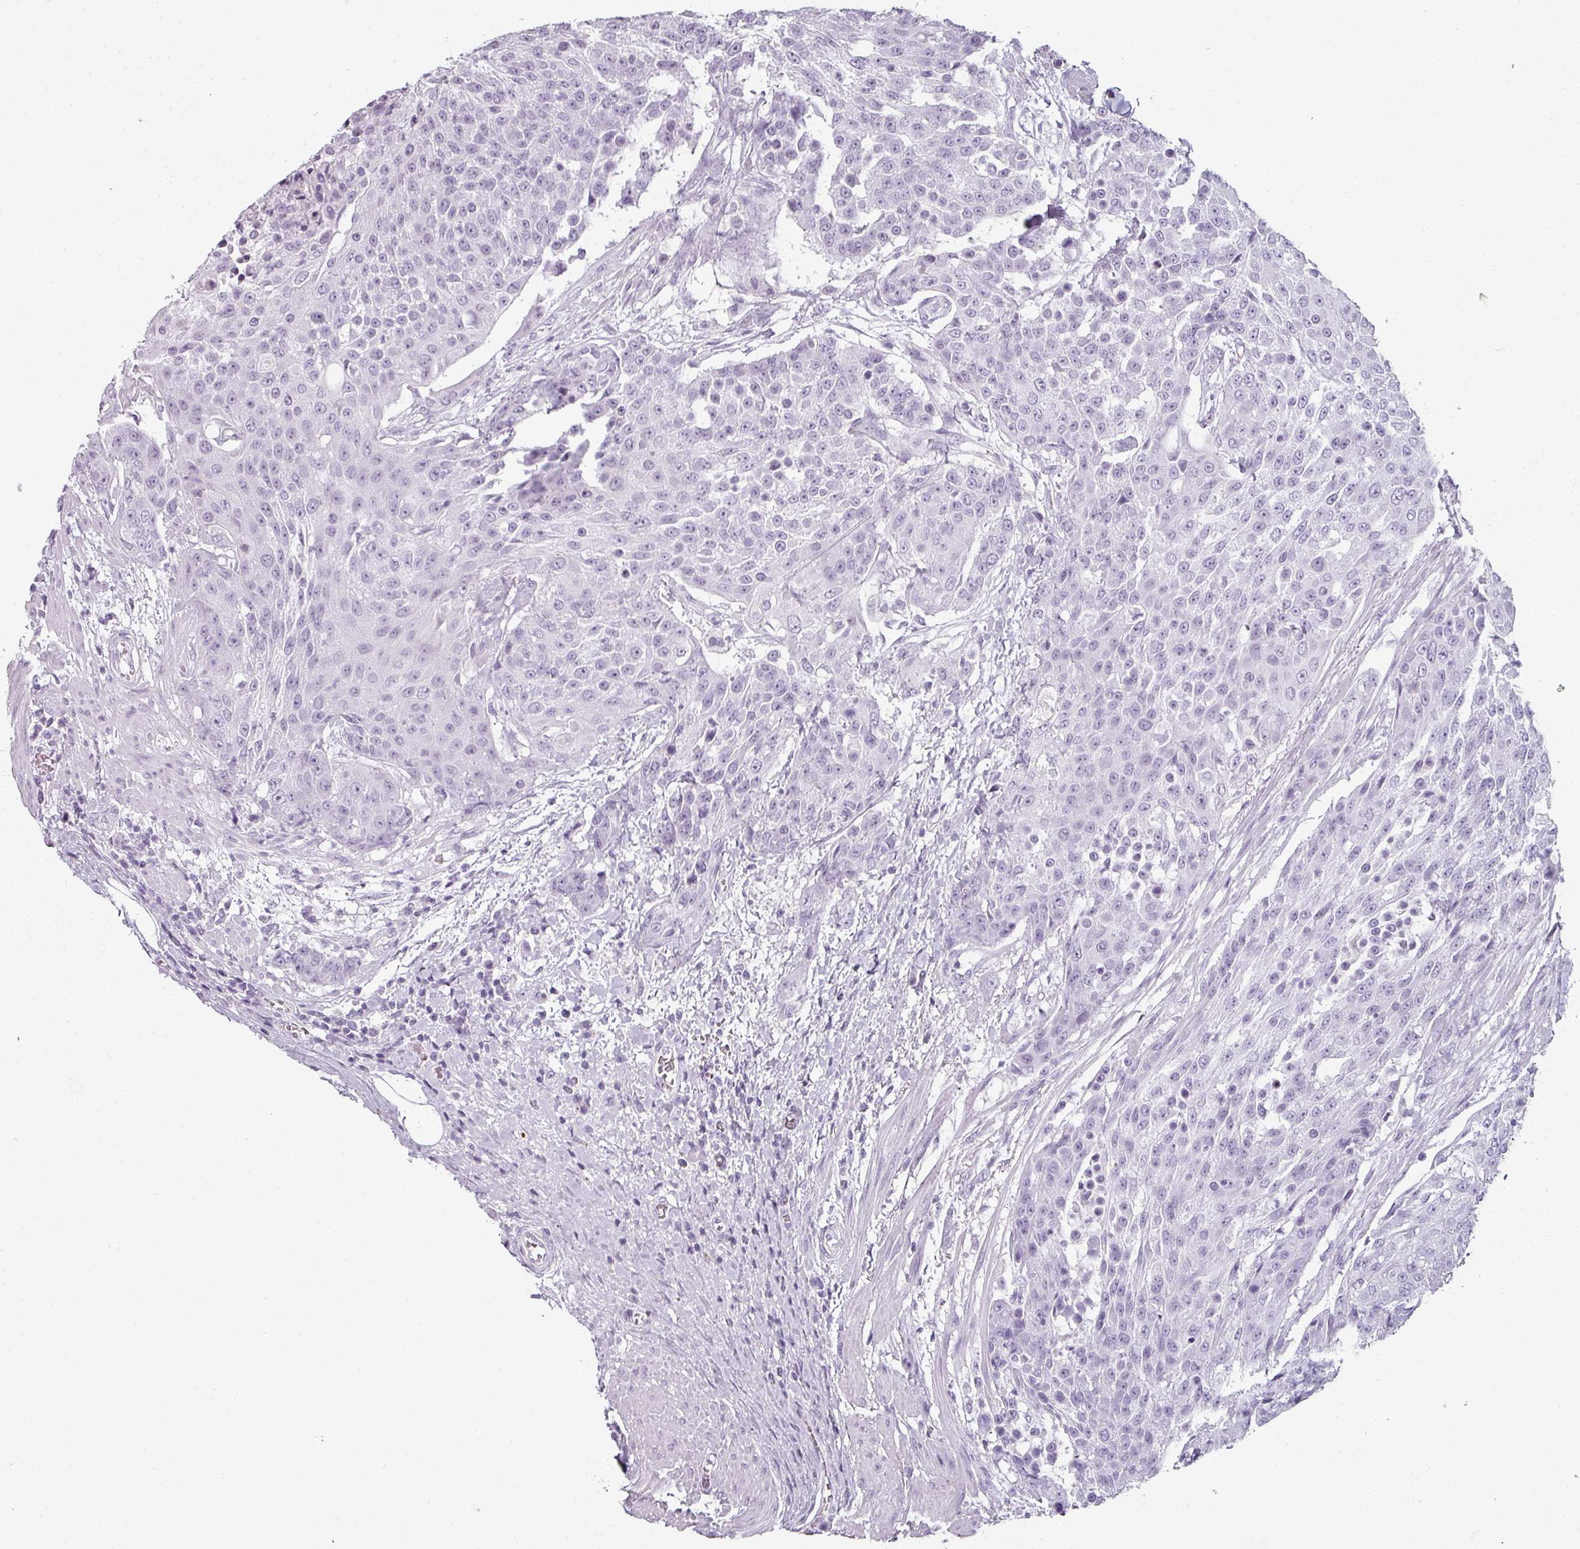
{"staining": {"intensity": "negative", "quantity": "none", "location": "none"}, "tissue": "urothelial cancer", "cell_type": "Tumor cells", "image_type": "cancer", "snomed": [{"axis": "morphology", "description": "Urothelial carcinoma, High grade"}, {"axis": "topography", "description": "Urinary bladder"}], "caption": "This photomicrograph is of urothelial cancer stained with immunohistochemistry (IHC) to label a protein in brown with the nuclei are counter-stained blue. There is no staining in tumor cells.", "gene": "REG3G", "patient": {"sex": "female", "age": 63}}